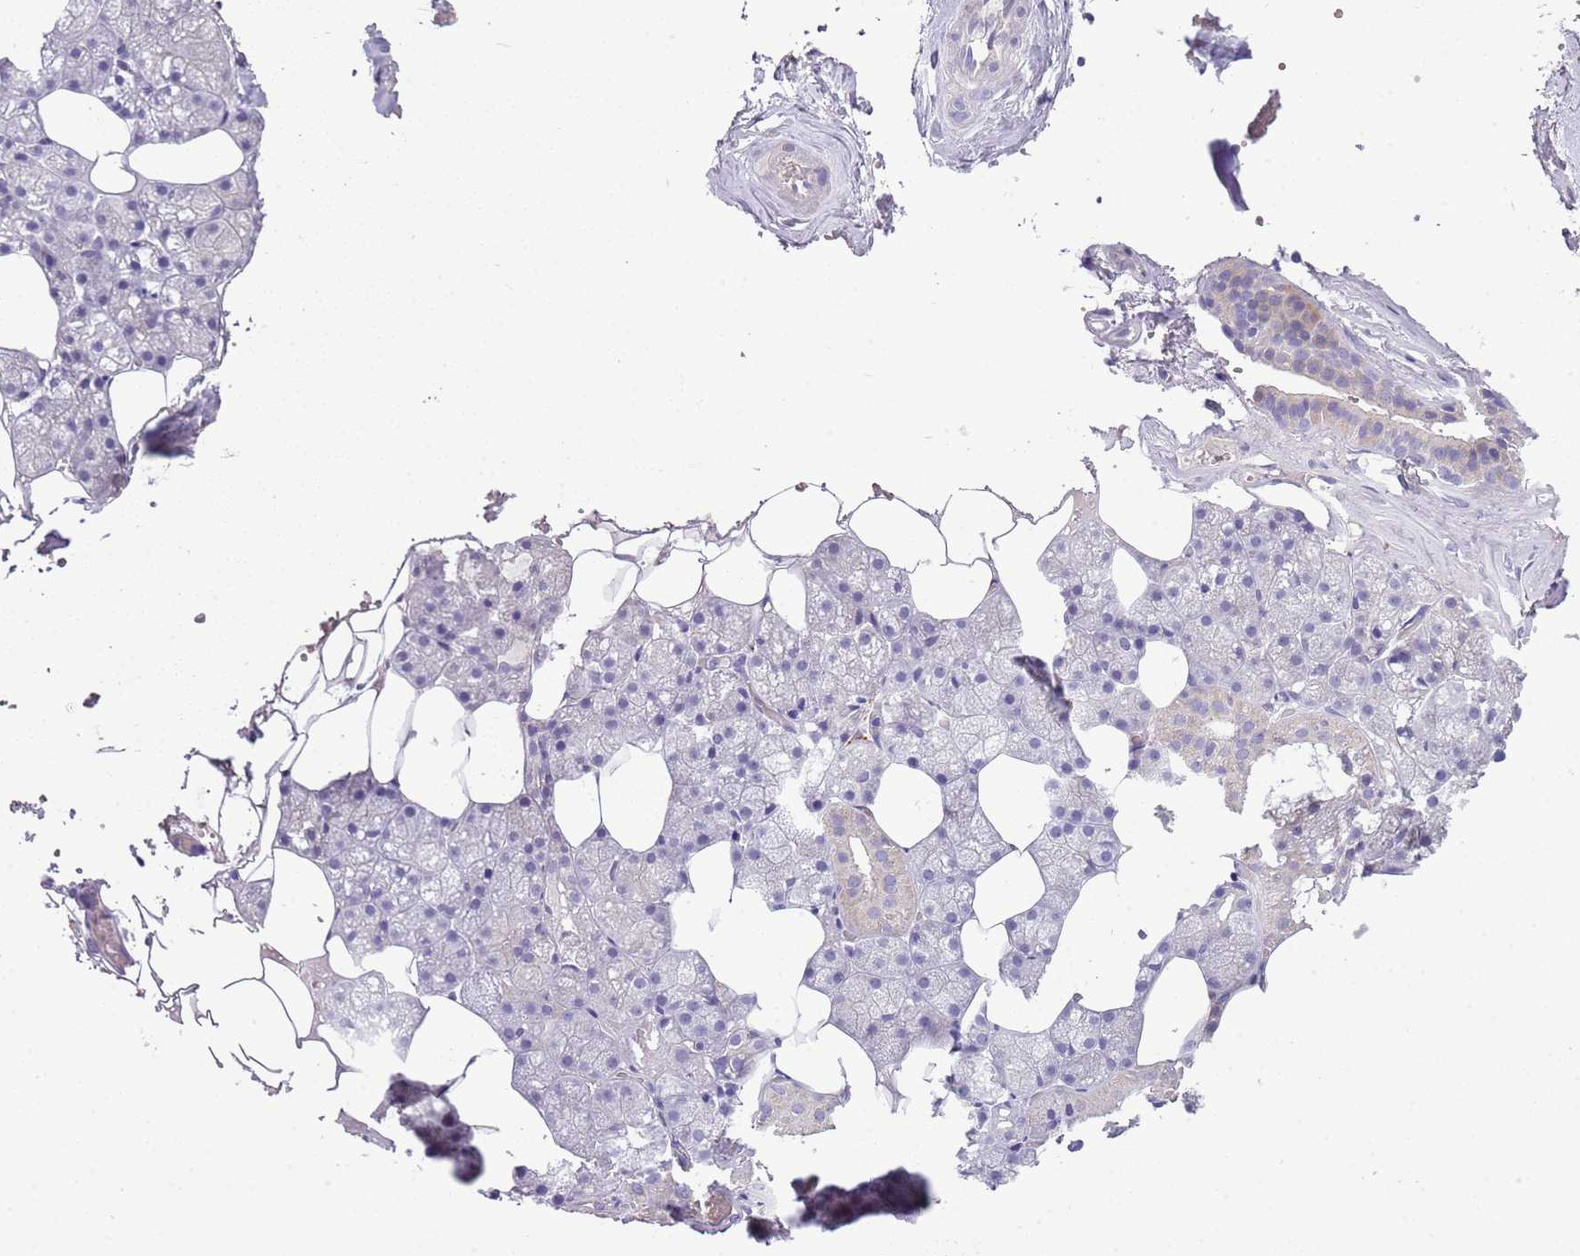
{"staining": {"intensity": "negative", "quantity": "none", "location": "none"}, "tissue": "salivary gland", "cell_type": "Glandular cells", "image_type": "normal", "snomed": [{"axis": "morphology", "description": "Normal tissue, NOS"}, {"axis": "topography", "description": "Salivary gland"}], "caption": "This image is of benign salivary gland stained with immunohistochemistry to label a protein in brown with the nuclei are counter-stained blue. There is no positivity in glandular cells.", "gene": "SCAMP5", "patient": {"sex": "male", "age": 62}}